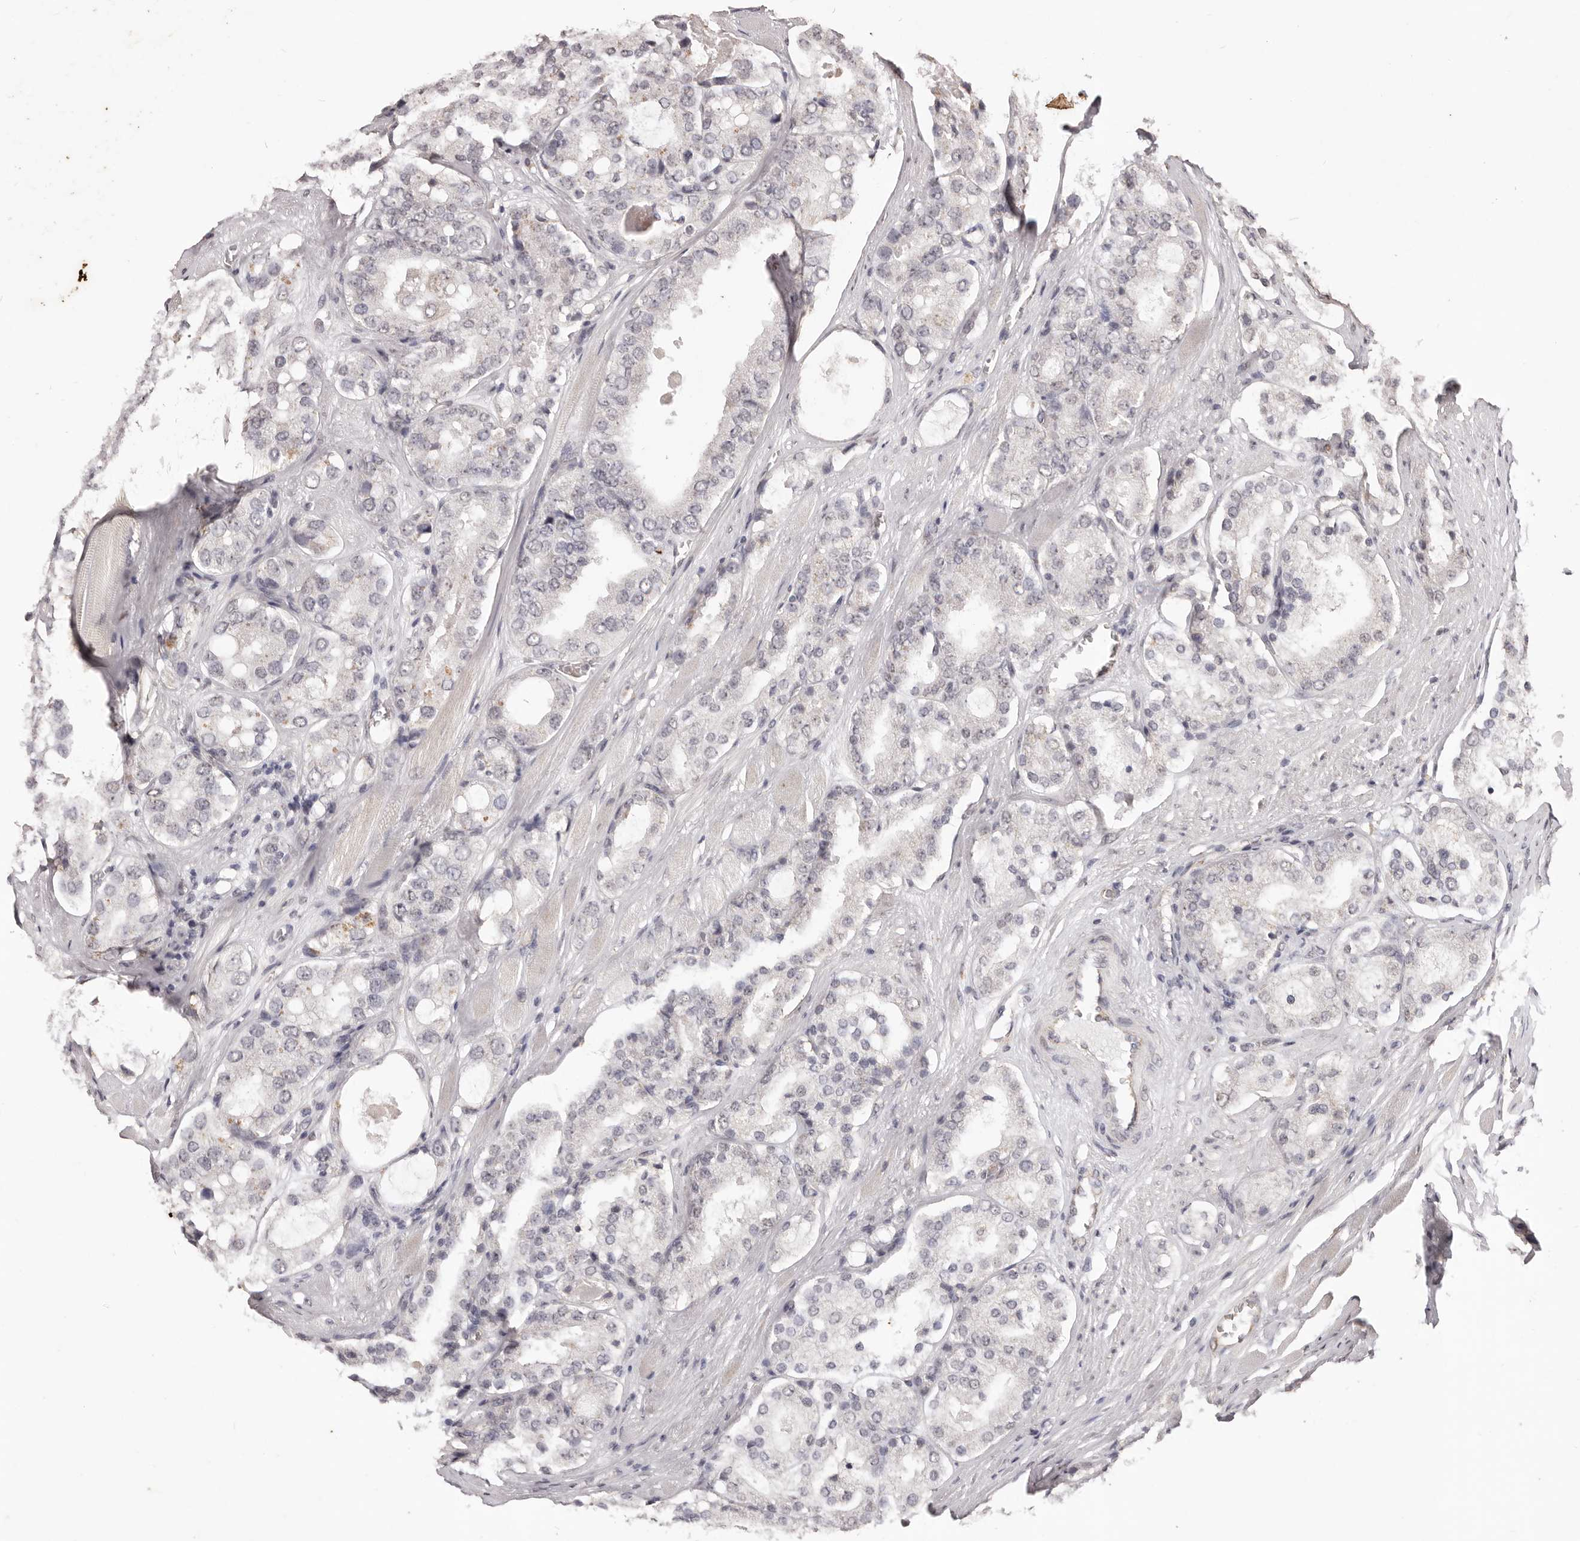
{"staining": {"intensity": "negative", "quantity": "none", "location": "none"}, "tissue": "prostate cancer", "cell_type": "Tumor cells", "image_type": "cancer", "snomed": [{"axis": "morphology", "description": "Adenocarcinoma, High grade"}, {"axis": "topography", "description": "Prostate"}], "caption": "Human prostate high-grade adenocarcinoma stained for a protein using immunohistochemistry (IHC) shows no positivity in tumor cells.", "gene": "RPS6KA5", "patient": {"sex": "male", "age": 65}}